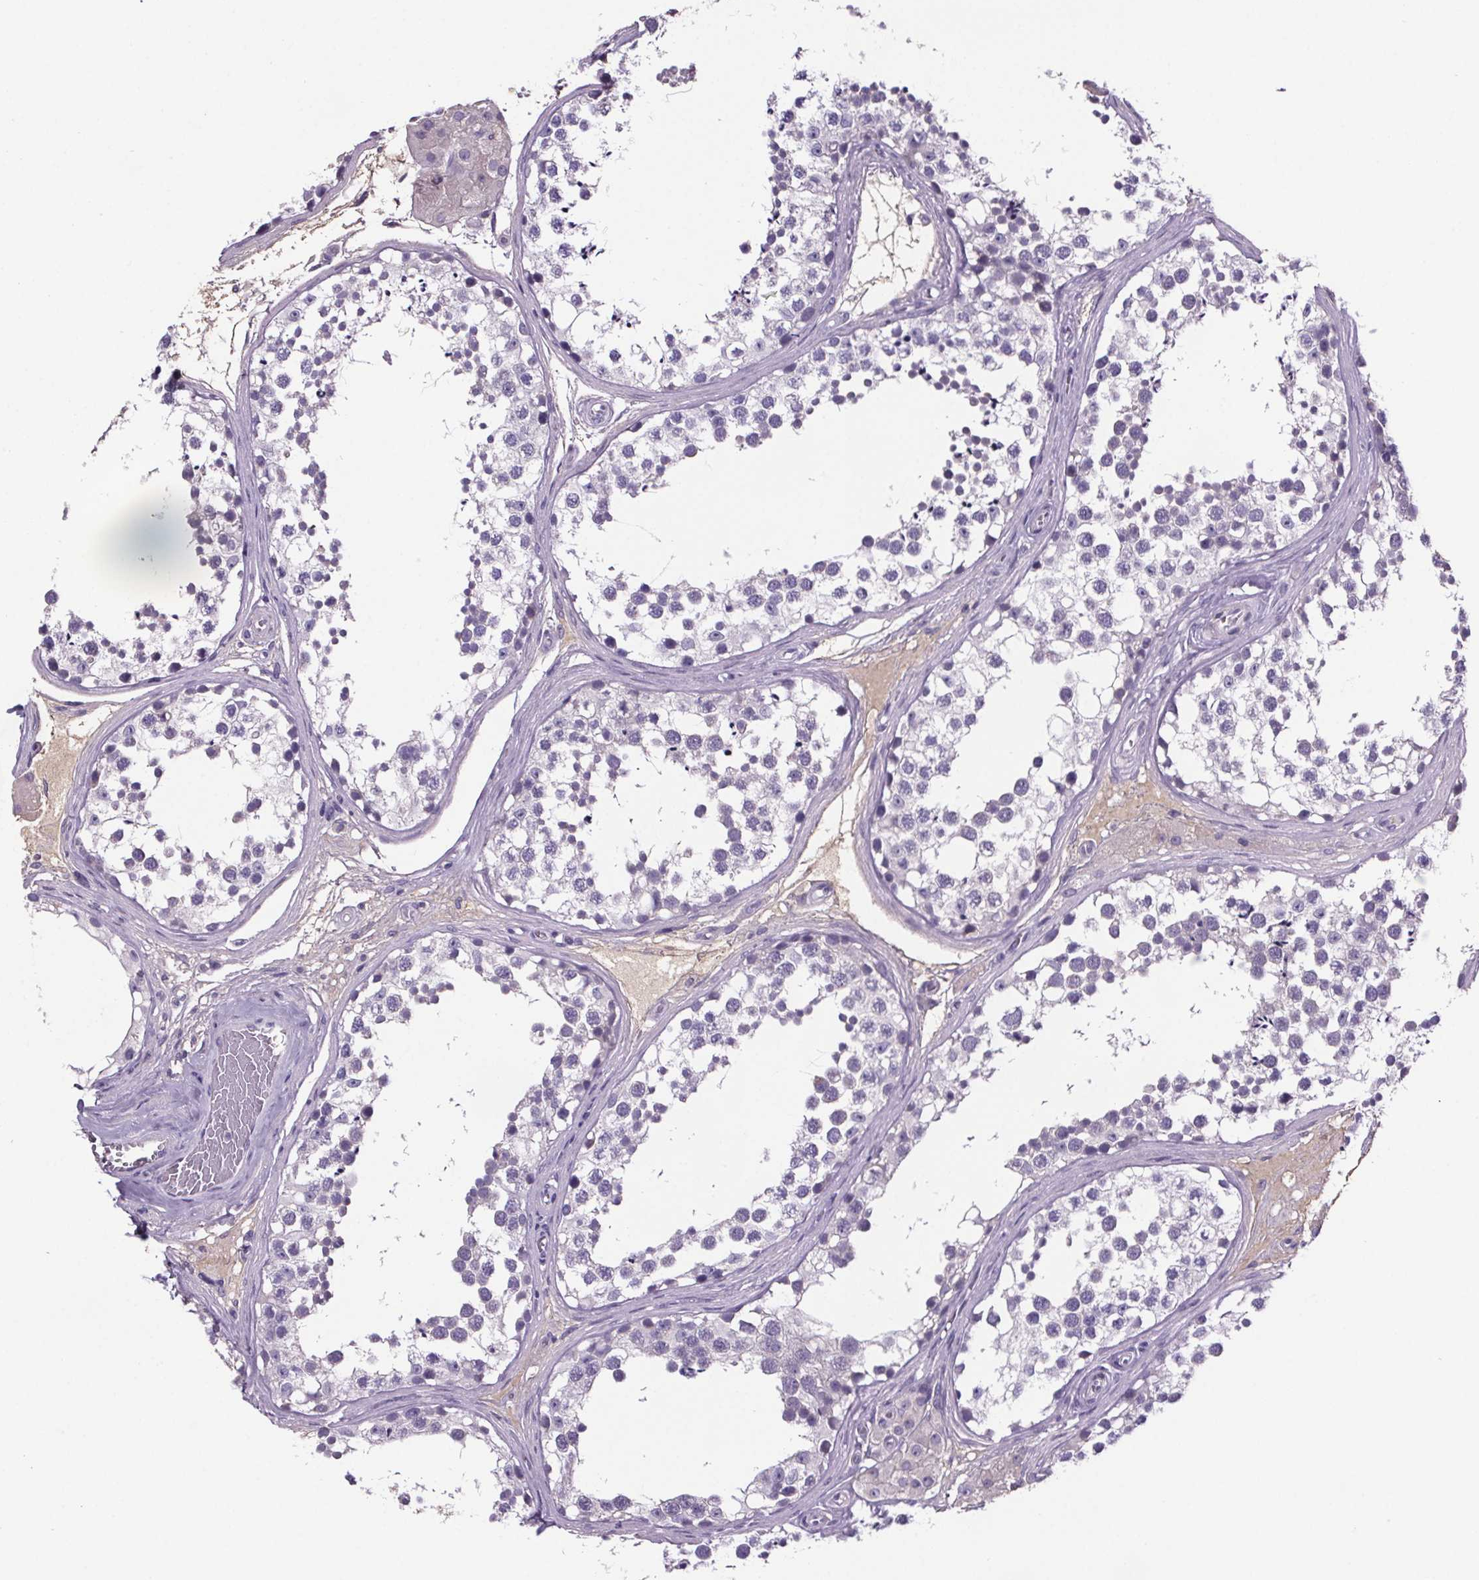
{"staining": {"intensity": "negative", "quantity": "none", "location": "none"}, "tissue": "testis", "cell_type": "Cells in seminiferous ducts", "image_type": "normal", "snomed": [{"axis": "morphology", "description": "Normal tissue, NOS"}, {"axis": "morphology", "description": "Seminoma, NOS"}, {"axis": "topography", "description": "Testis"}], "caption": "Immunohistochemical staining of benign human testis displays no significant positivity in cells in seminiferous ducts.", "gene": "CUBN", "patient": {"sex": "male", "age": 65}}